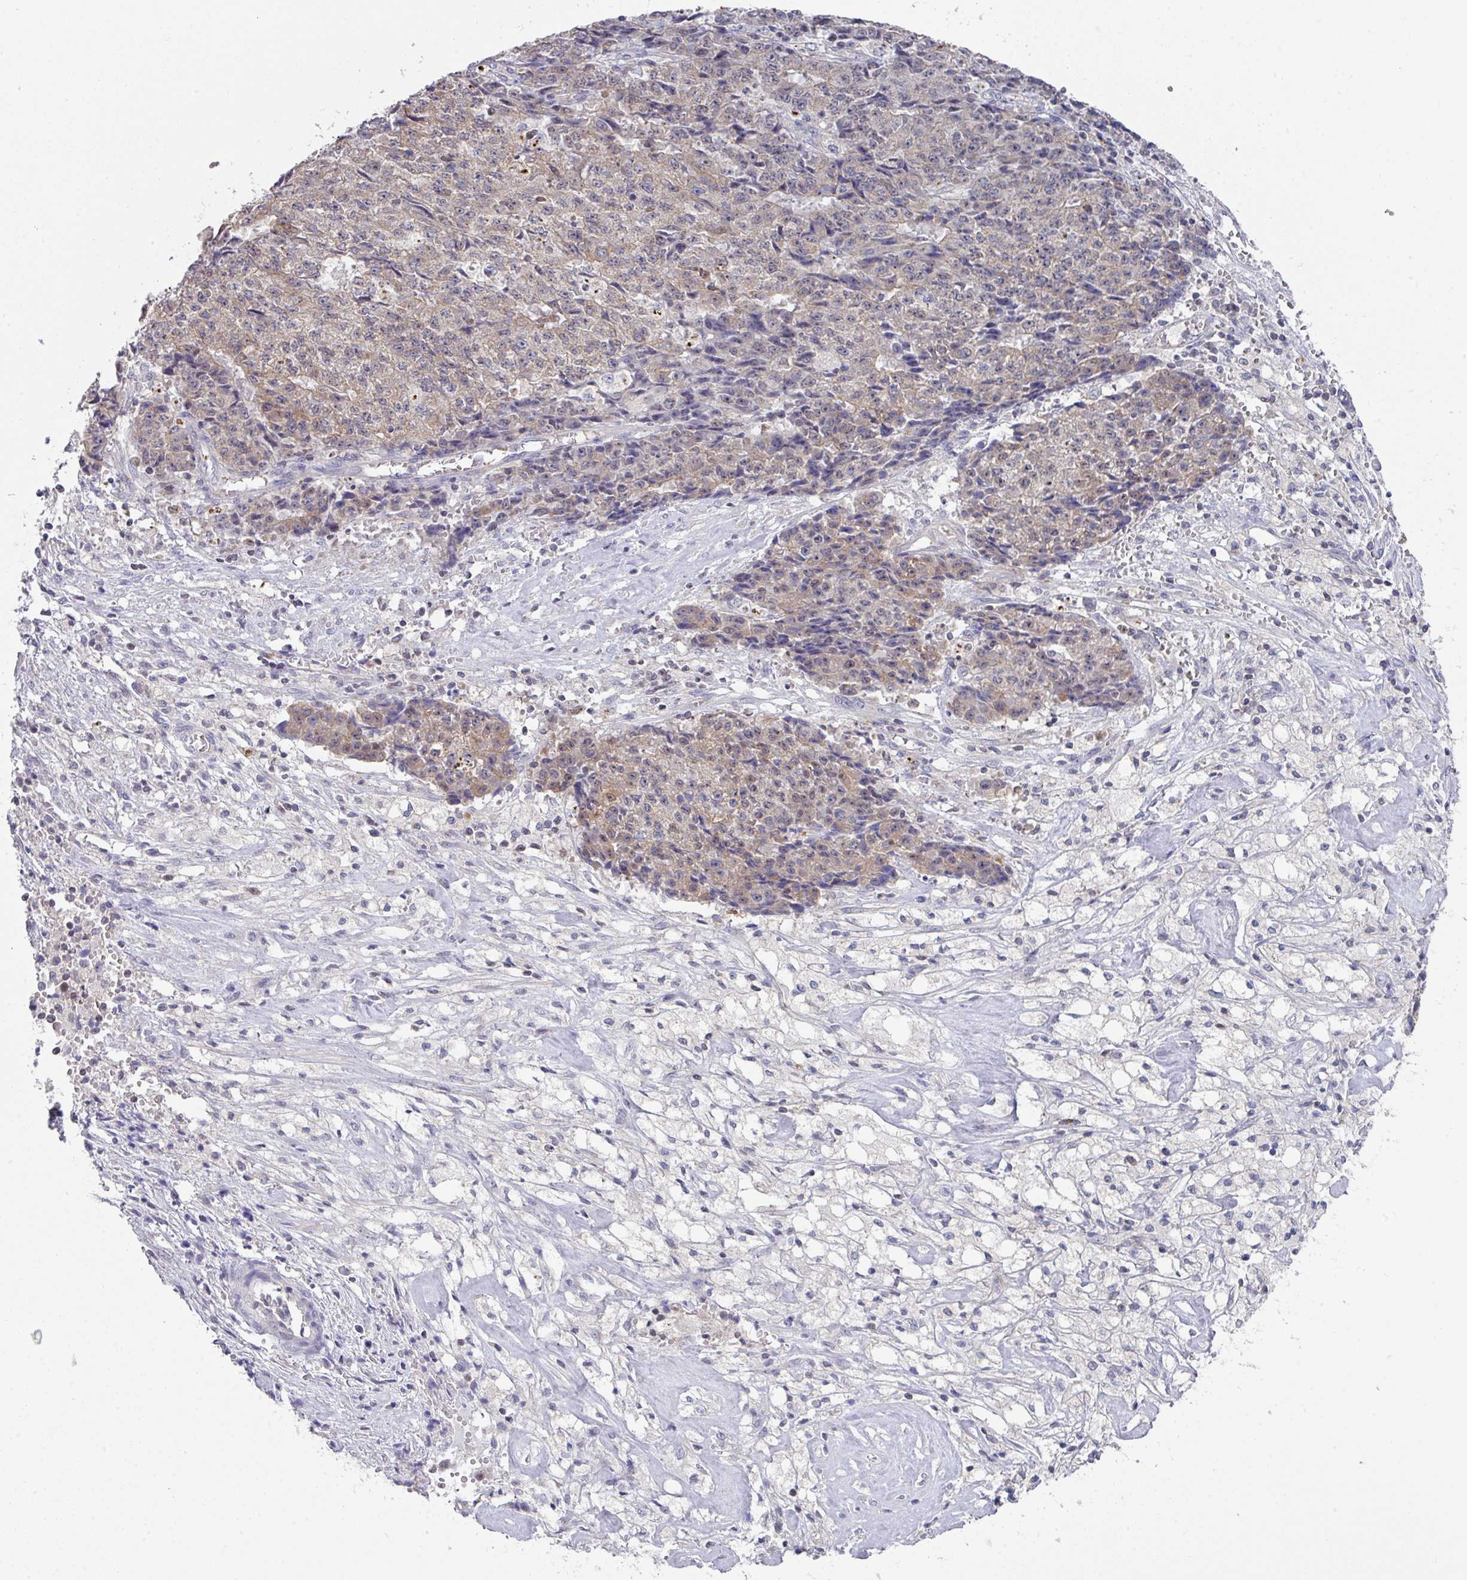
{"staining": {"intensity": "moderate", "quantity": "<25%", "location": "cytoplasmic/membranous"}, "tissue": "ovarian cancer", "cell_type": "Tumor cells", "image_type": "cancer", "snomed": [{"axis": "morphology", "description": "Carcinoma, endometroid"}, {"axis": "topography", "description": "Ovary"}], "caption": "Immunohistochemical staining of endometroid carcinoma (ovarian) shows low levels of moderate cytoplasmic/membranous staining in about <25% of tumor cells. The protein of interest is shown in brown color, while the nuclei are stained blue.", "gene": "DCAF12L2", "patient": {"sex": "female", "age": 42}}